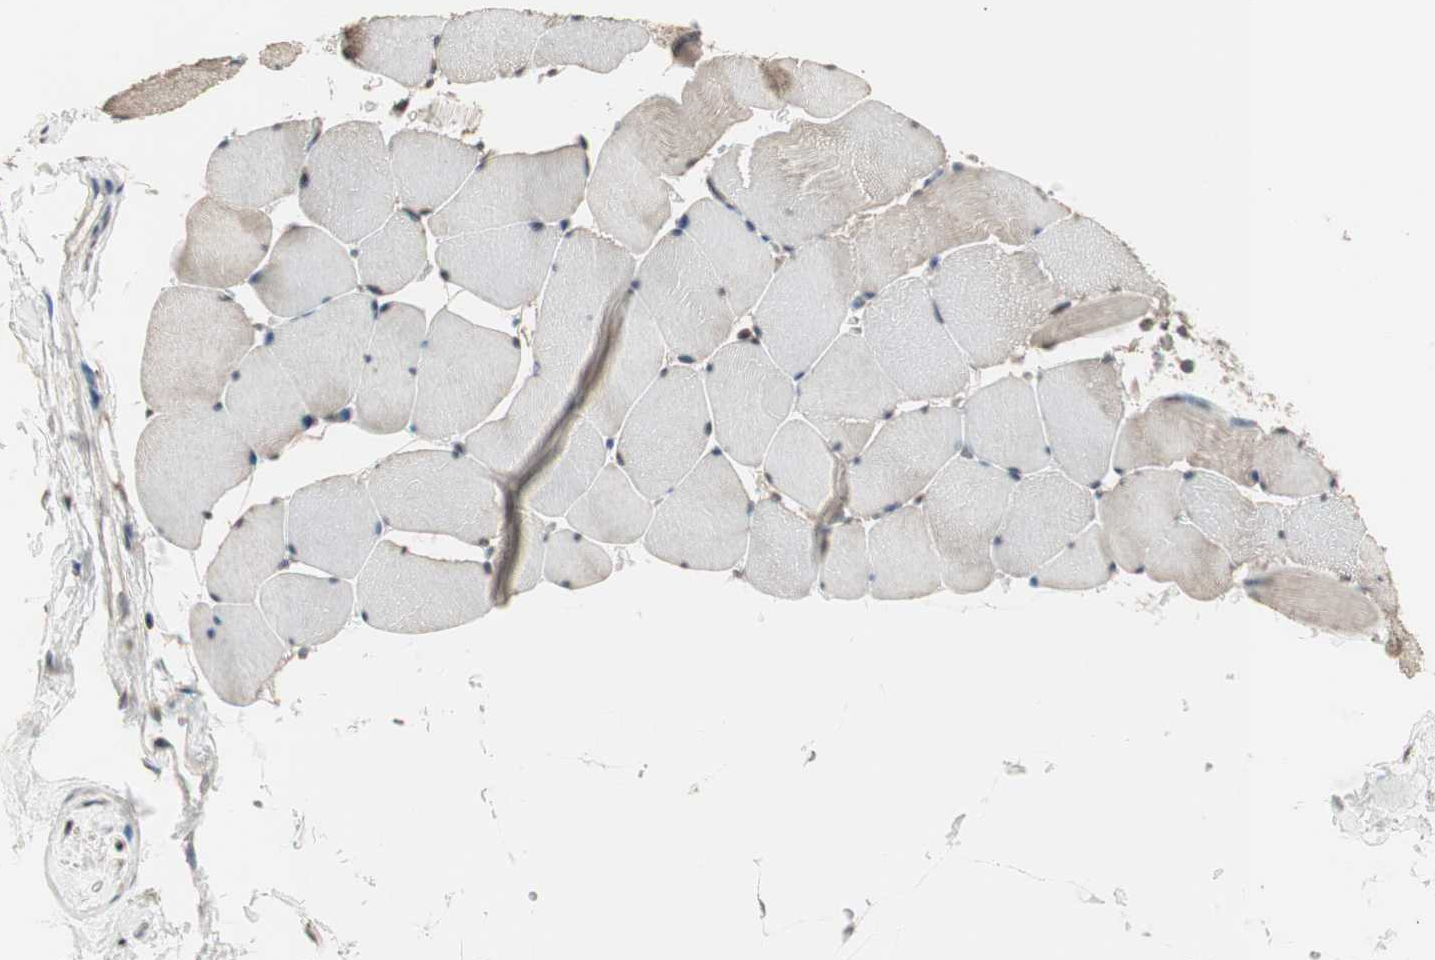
{"staining": {"intensity": "strong", "quantity": ">75%", "location": "nuclear"}, "tissue": "skeletal muscle", "cell_type": "Myocytes", "image_type": "normal", "snomed": [{"axis": "morphology", "description": "Normal tissue, NOS"}, {"axis": "topography", "description": "Skeletal muscle"}], "caption": "The histopathology image displays staining of unremarkable skeletal muscle, revealing strong nuclear protein staining (brown color) within myocytes.", "gene": "ZHX2", "patient": {"sex": "male", "age": 62}}